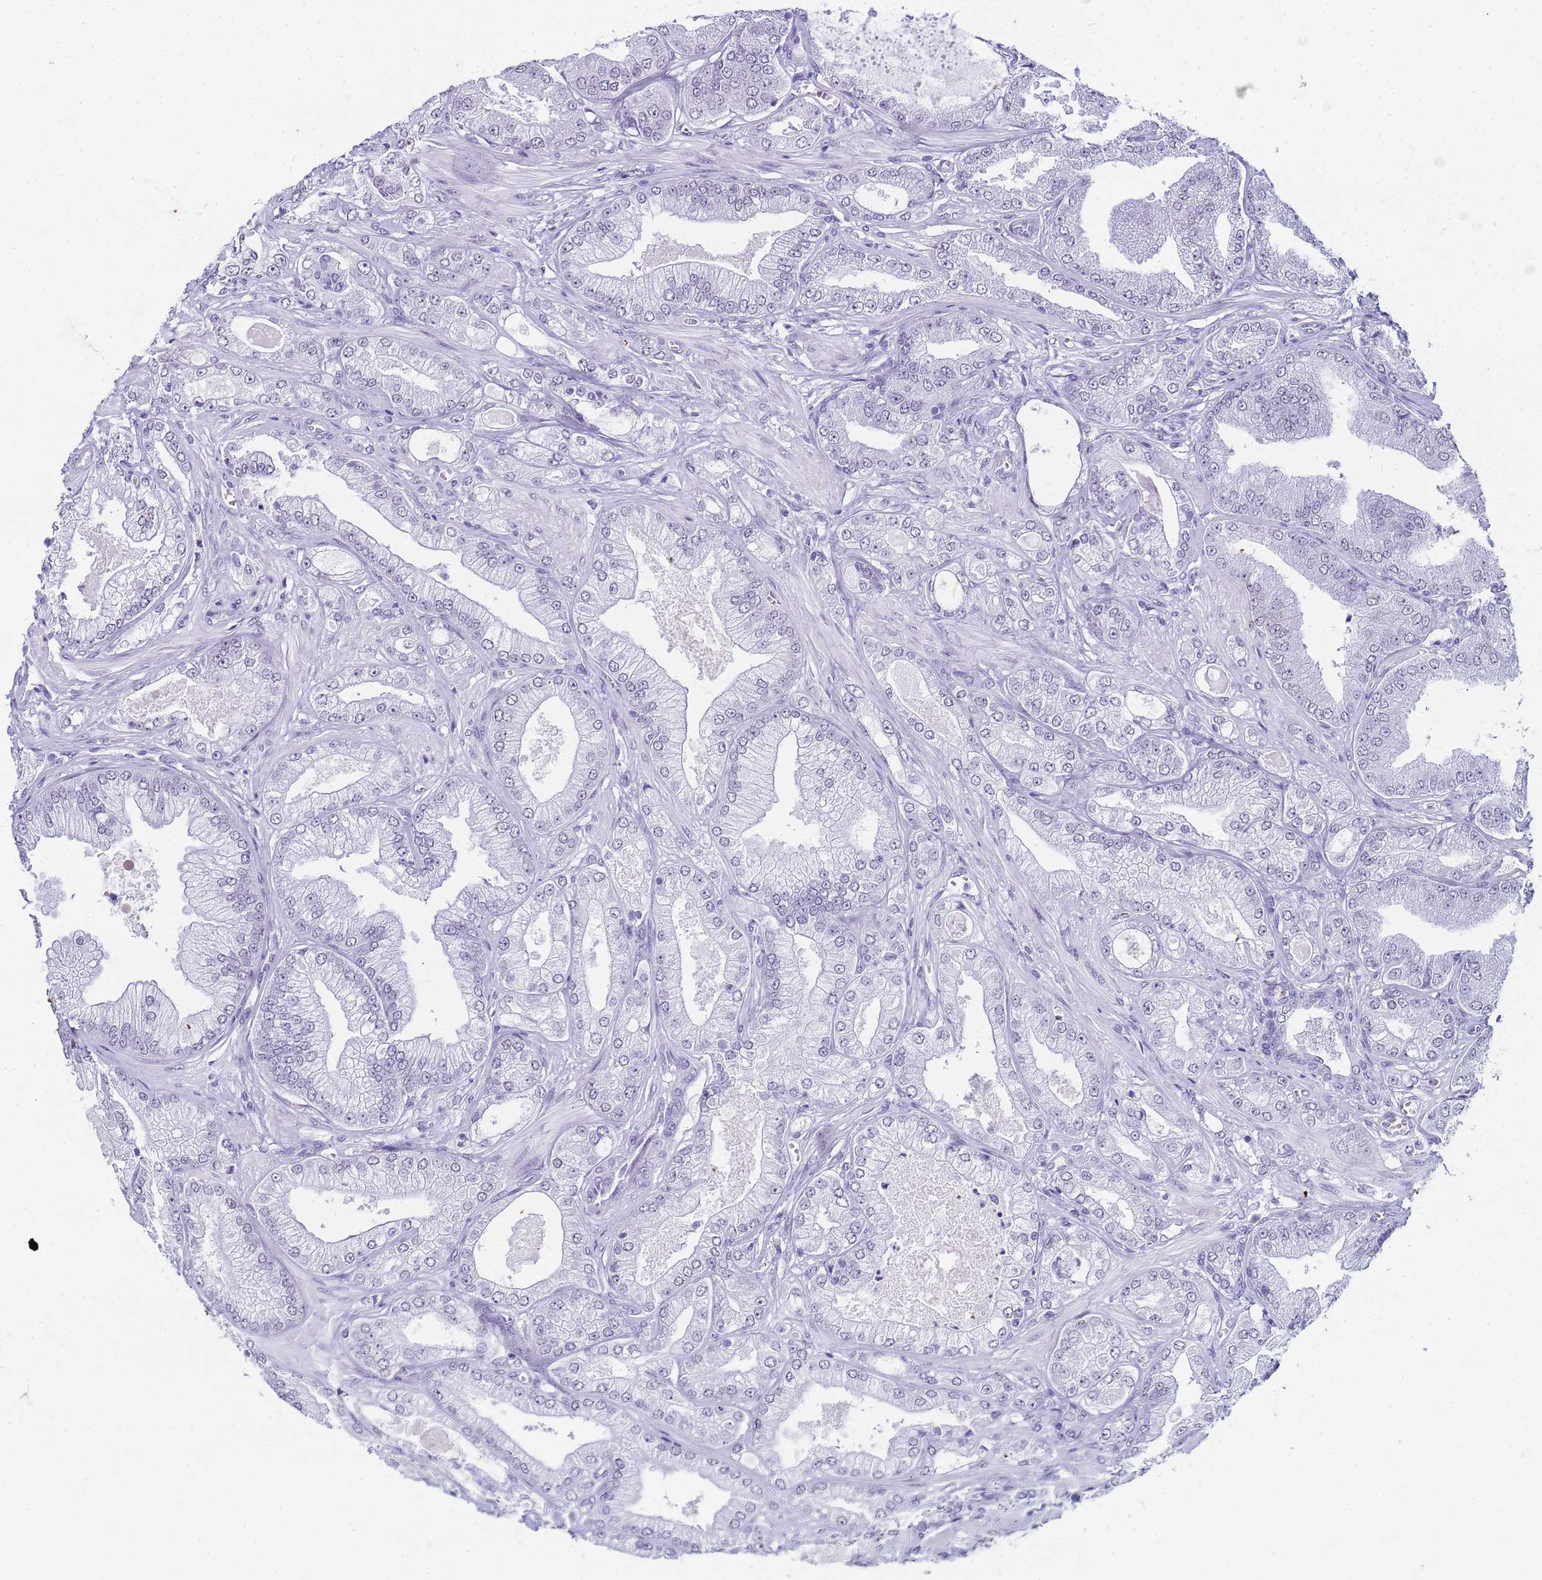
{"staining": {"intensity": "negative", "quantity": "none", "location": "none"}, "tissue": "prostate cancer", "cell_type": "Tumor cells", "image_type": "cancer", "snomed": [{"axis": "morphology", "description": "Adenocarcinoma, Low grade"}, {"axis": "topography", "description": "Prostate"}], "caption": "DAB (3,3'-diaminobenzidine) immunohistochemical staining of human prostate cancer exhibits no significant staining in tumor cells.", "gene": "SLC7A9", "patient": {"sex": "male", "age": 55}}